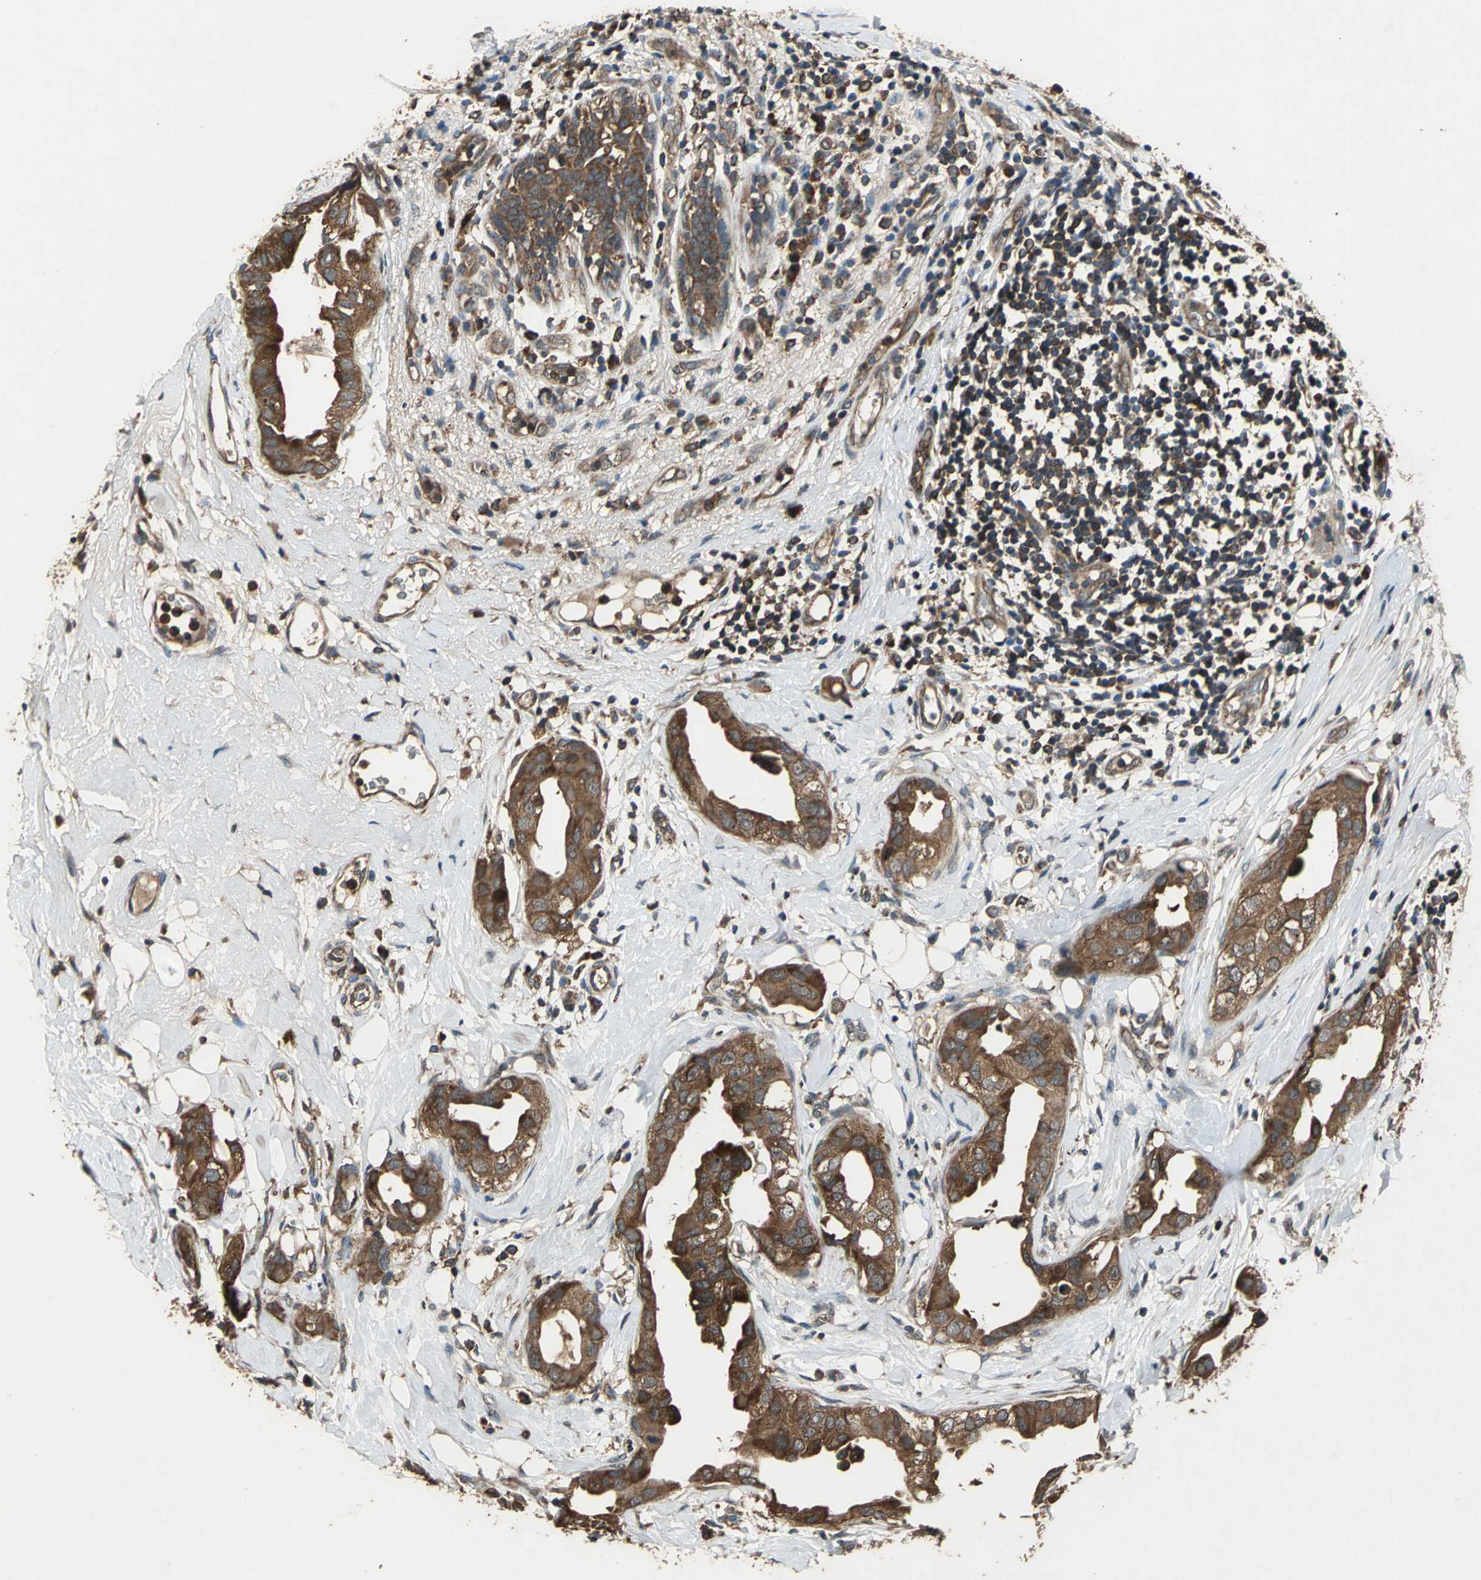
{"staining": {"intensity": "strong", "quantity": ">75%", "location": "cytoplasmic/membranous"}, "tissue": "breast cancer", "cell_type": "Tumor cells", "image_type": "cancer", "snomed": [{"axis": "morphology", "description": "Duct carcinoma"}, {"axis": "topography", "description": "Breast"}], "caption": "Breast invasive ductal carcinoma tissue demonstrates strong cytoplasmic/membranous staining in approximately >75% of tumor cells The staining was performed using DAB, with brown indicating positive protein expression. Nuclei are stained blue with hematoxylin.", "gene": "ZNF608", "patient": {"sex": "female", "age": 40}}